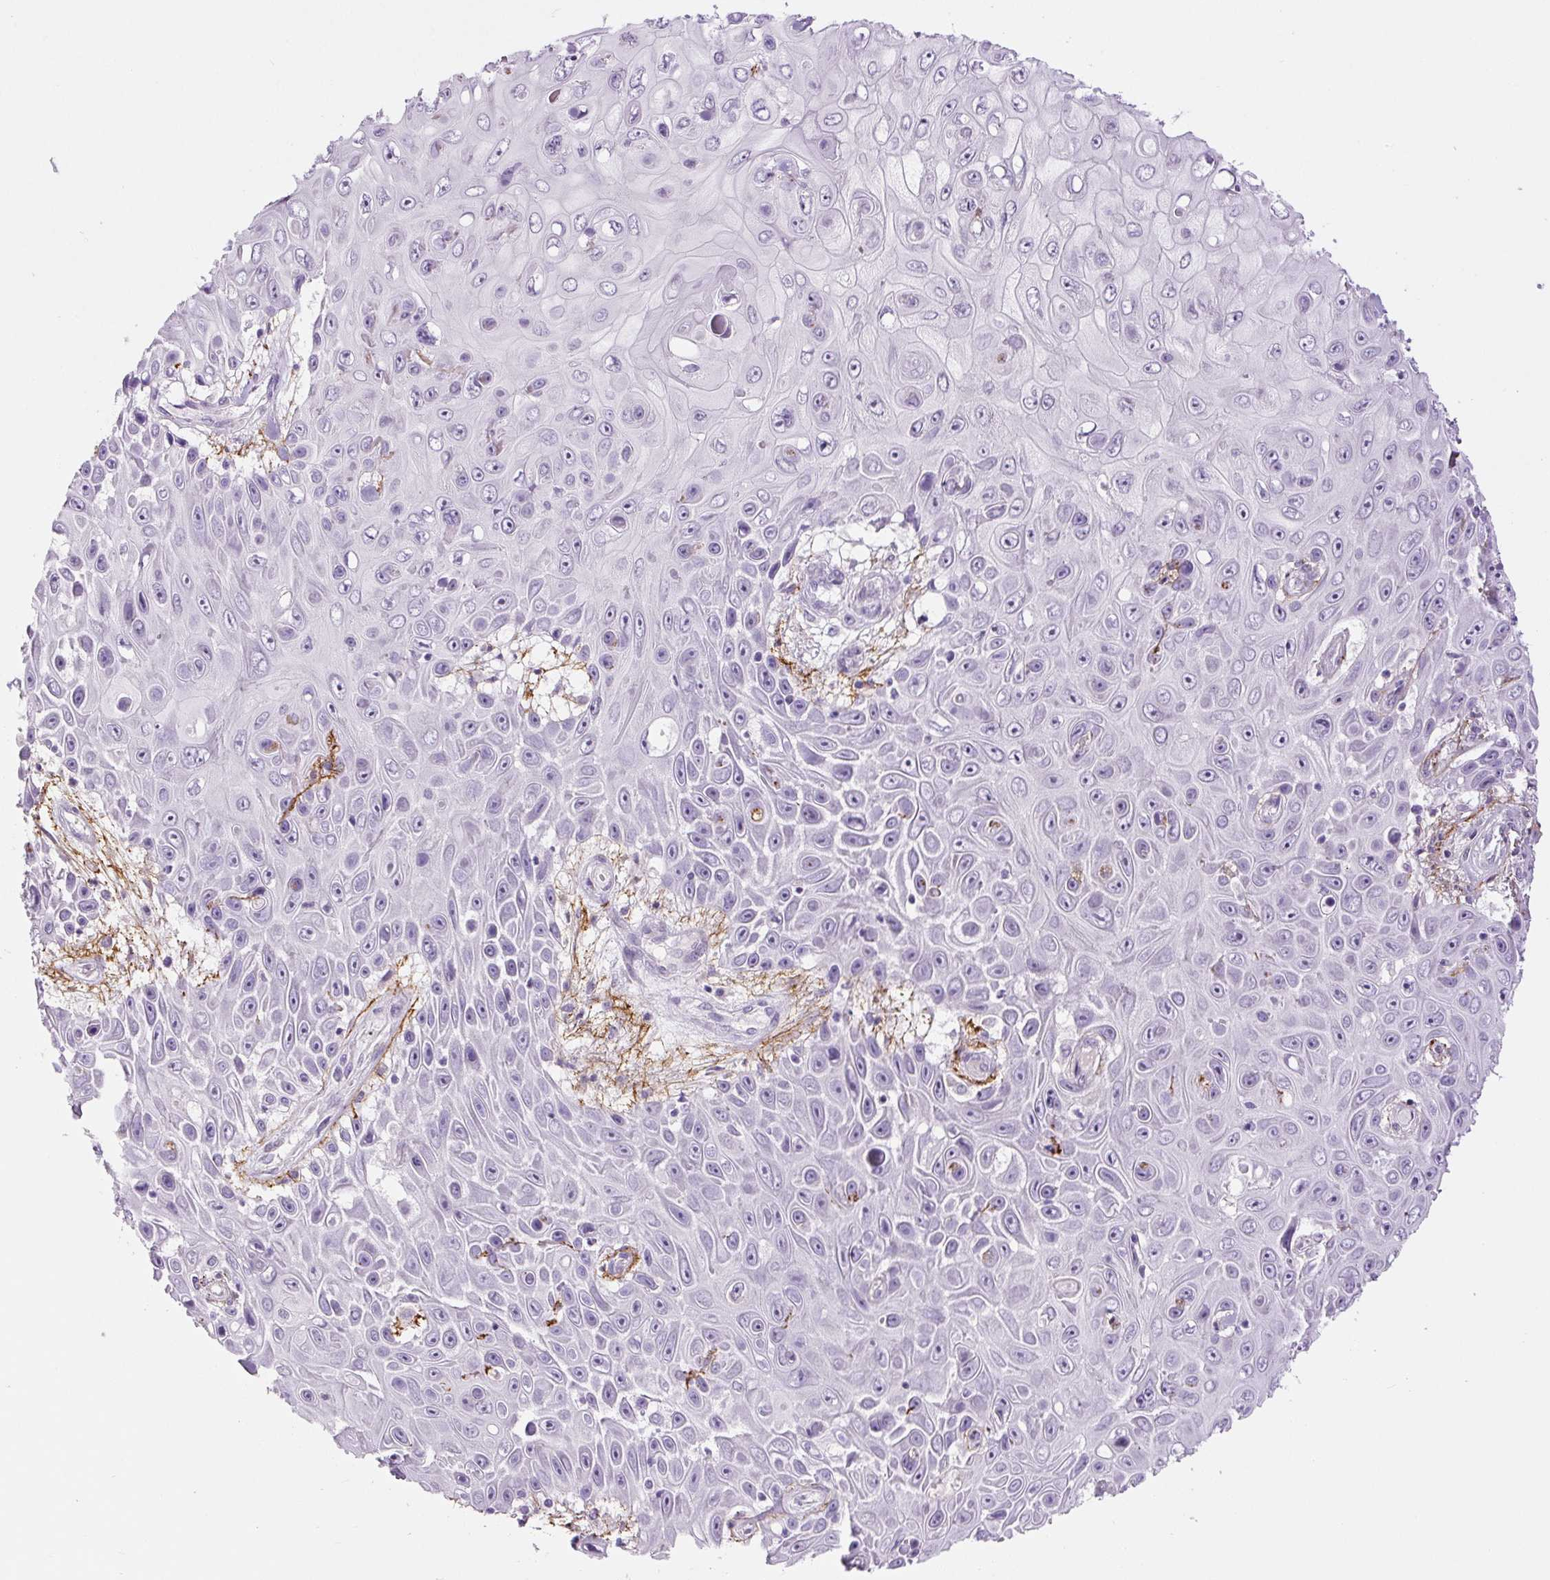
{"staining": {"intensity": "negative", "quantity": "none", "location": "none"}, "tissue": "skin cancer", "cell_type": "Tumor cells", "image_type": "cancer", "snomed": [{"axis": "morphology", "description": "Squamous cell carcinoma, NOS"}, {"axis": "topography", "description": "Skin"}], "caption": "A high-resolution image shows immunohistochemistry (IHC) staining of skin squamous cell carcinoma, which demonstrates no significant staining in tumor cells. (DAB (3,3'-diaminobenzidine) immunohistochemistry with hematoxylin counter stain).", "gene": "FBN1", "patient": {"sex": "male", "age": 82}}